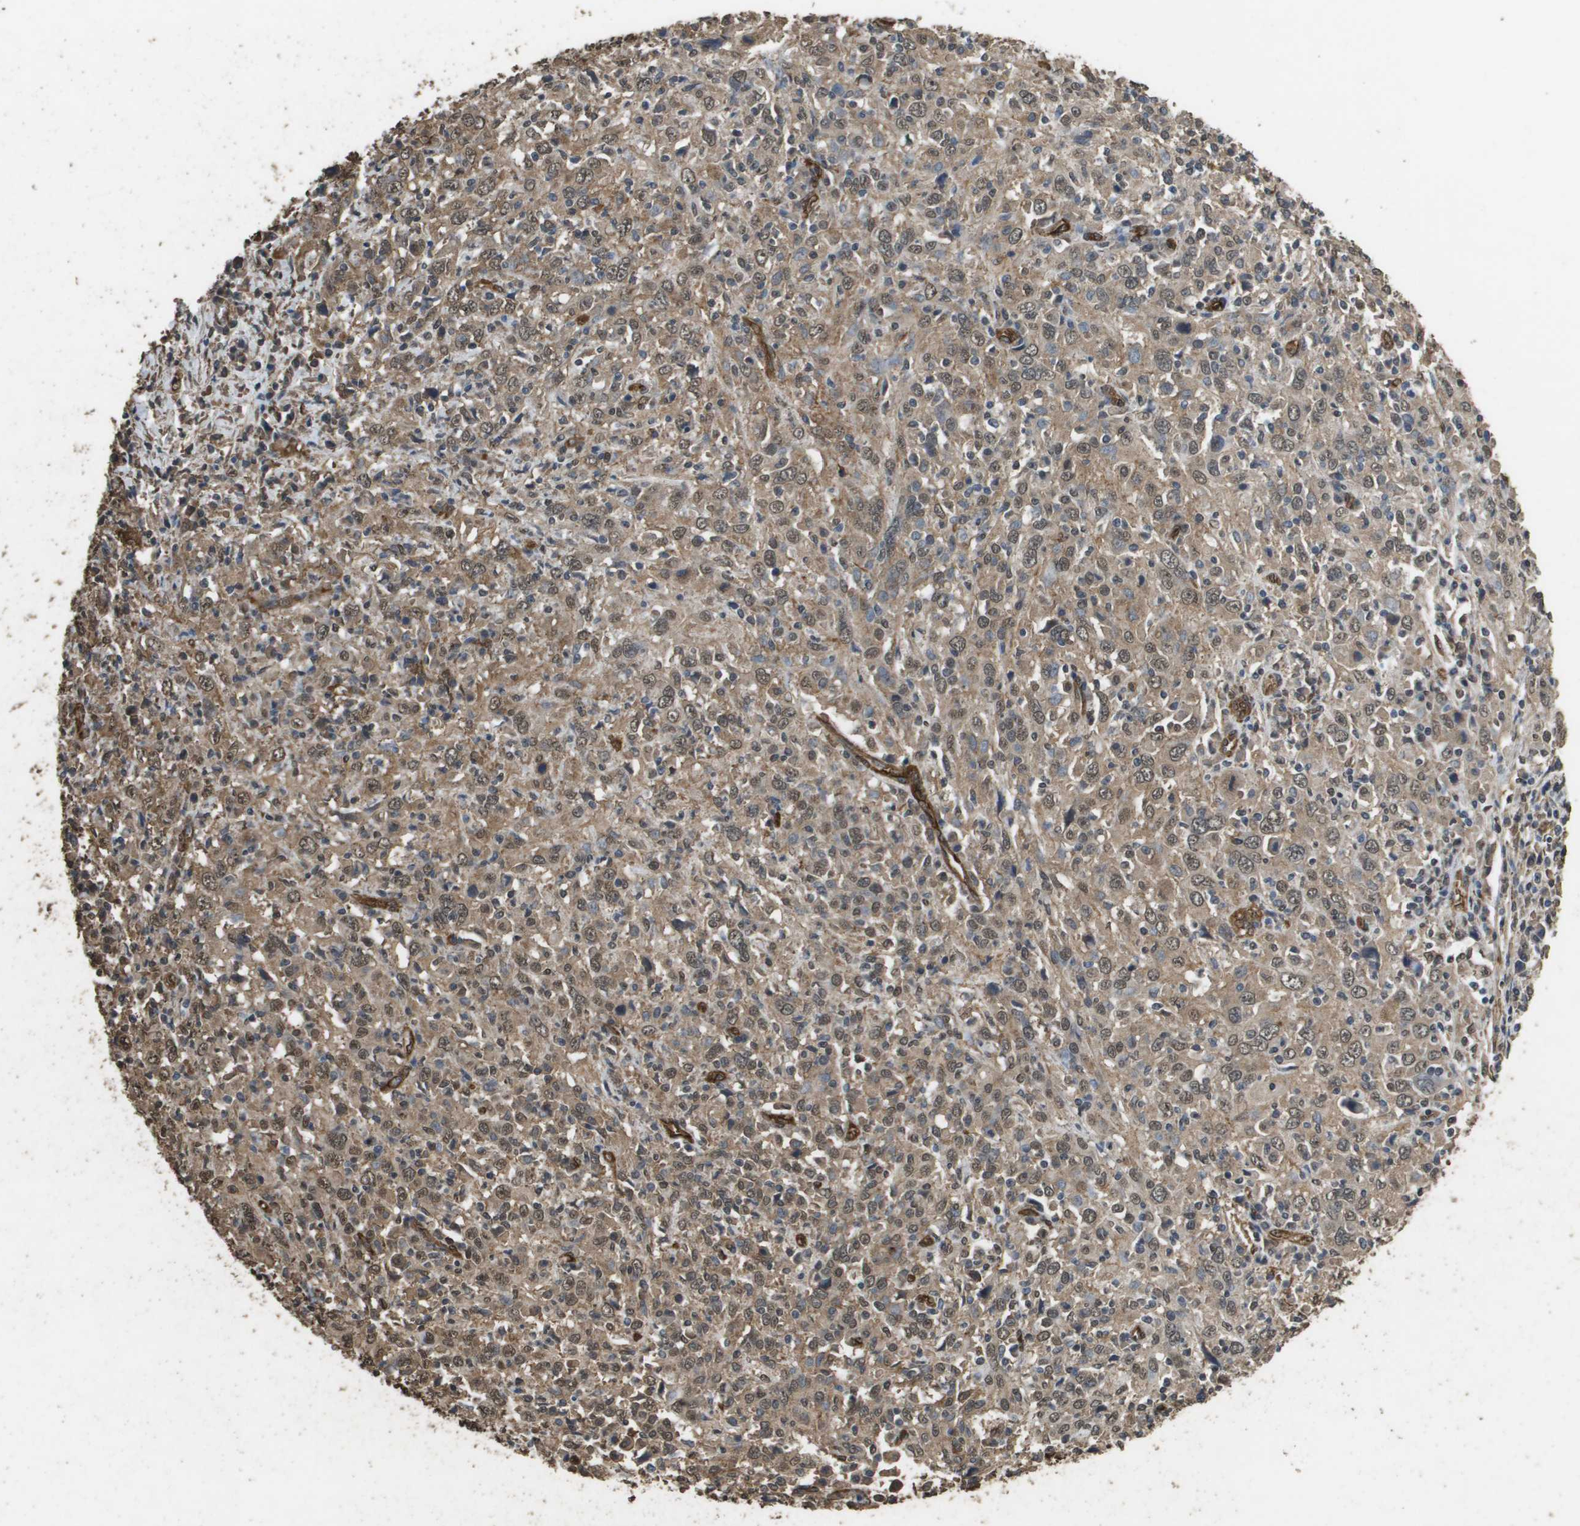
{"staining": {"intensity": "moderate", "quantity": ">75%", "location": "cytoplasmic/membranous,nuclear"}, "tissue": "cervical cancer", "cell_type": "Tumor cells", "image_type": "cancer", "snomed": [{"axis": "morphology", "description": "Squamous cell carcinoma, NOS"}, {"axis": "topography", "description": "Cervix"}], "caption": "Cervical cancer (squamous cell carcinoma) stained with a brown dye exhibits moderate cytoplasmic/membranous and nuclear positive expression in about >75% of tumor cells.", "gene": "AAMP", "patient": {"sex": "female", "age": 46}}